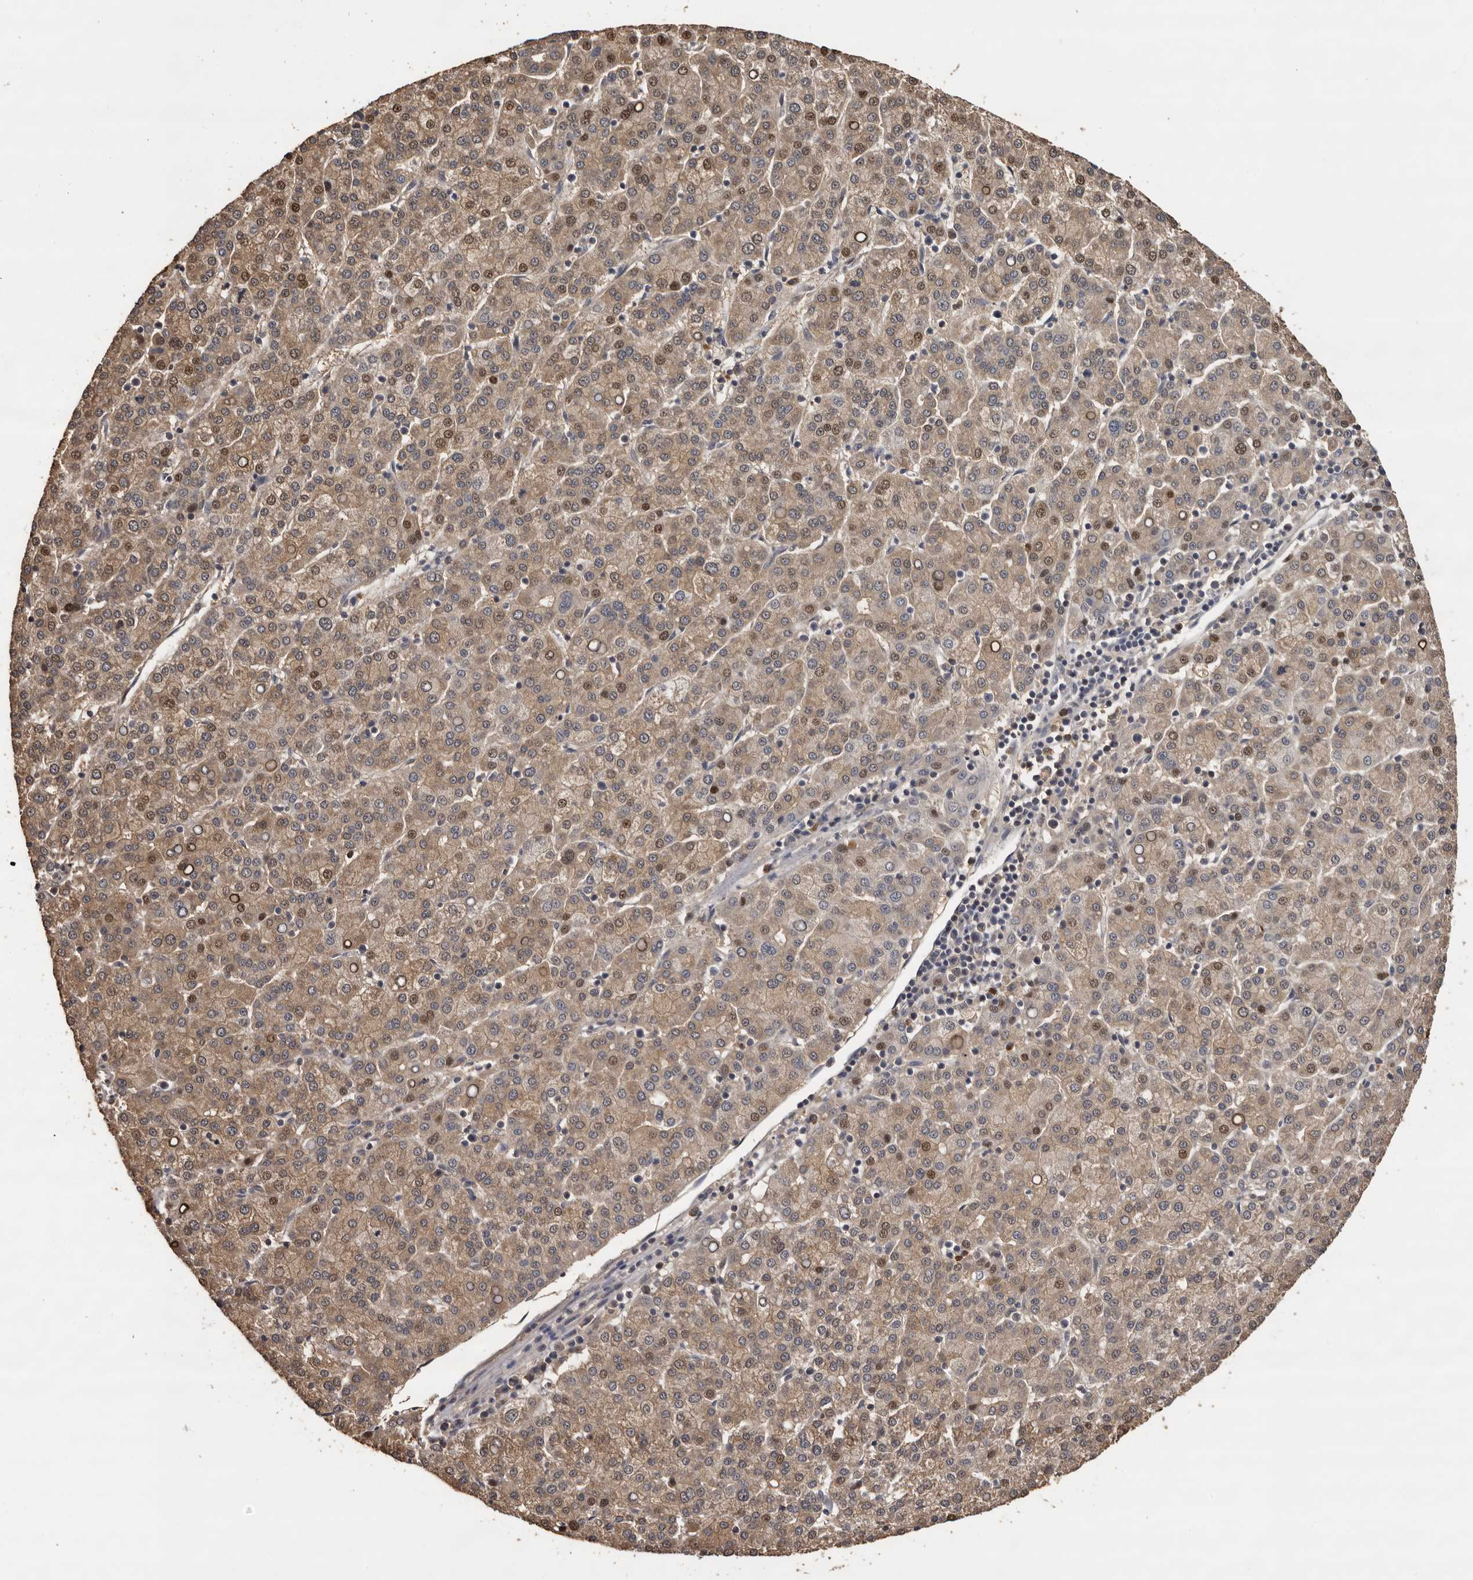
{"staining": {"intensity": "moderate", "quantity": "25%-75%", "location": "cytoplasmic/membranous,nuclear"}, "tissue": "liver cancer", "cell_type": "Tumor cells", "image_type": "cancer", "snomed": [{"axis": "morphology", "description": "Carcinoma, Hepatocellular, NOS"}, {"axis": "topography", "description": "Liver"}], "caption": "Liver hepatocellular carcinoma stained with a brown dye demonstrates moderate cytoplasmic/membranous and nuclear positive expression in approximately 25%-75% of tumor cells.", "gene": "KIF2B", "patient": {"sex": "female", "age": 58}}